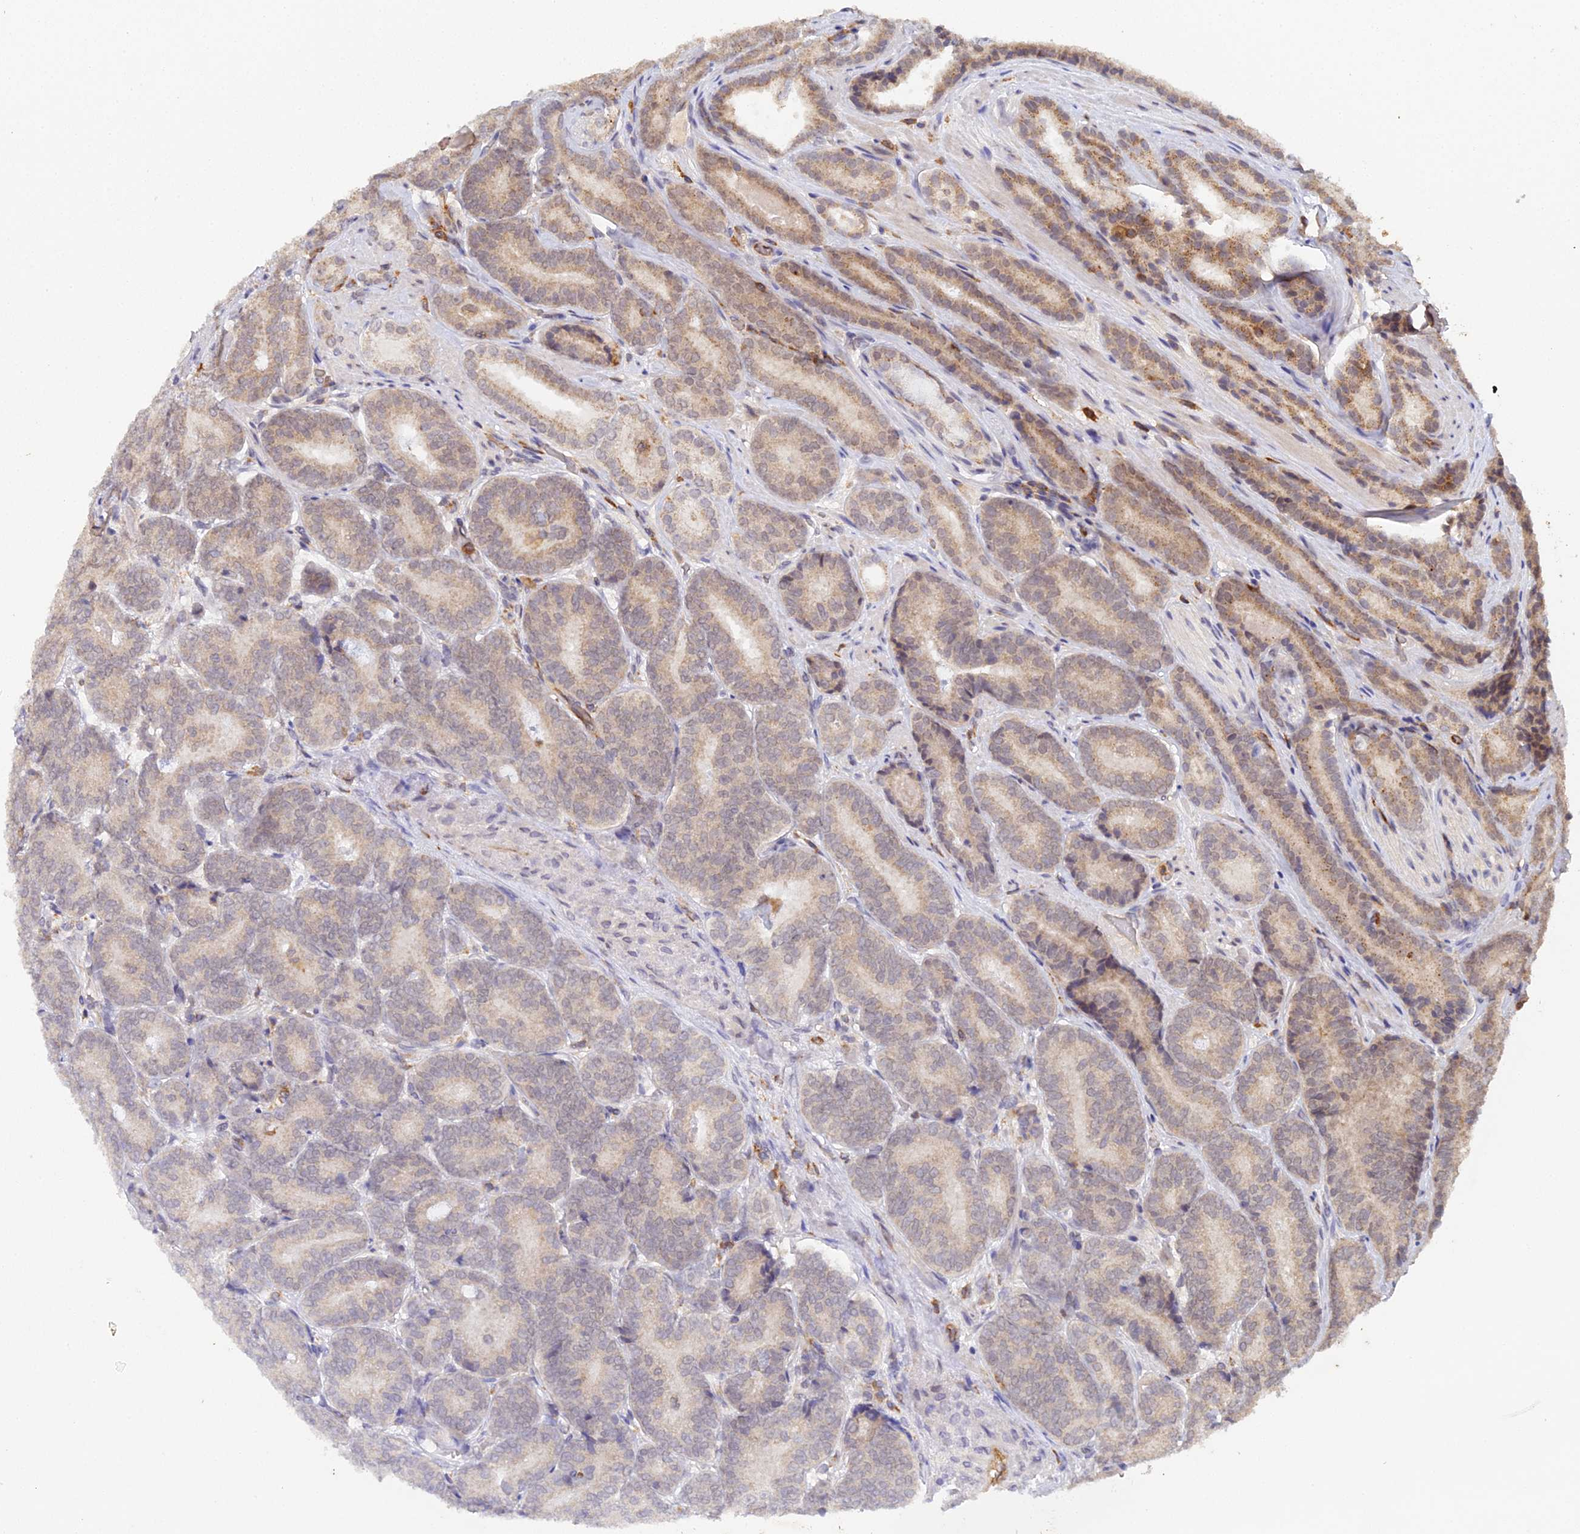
{"staining": {"intensity": "weak", "quantity": "25%-75%", "location": "cytoplasmic/membranous"}, "tissue": "prostate cancer", "cell_type": "Tumor cells", "image_type": "cancer", "snomed": [{"axis": "morphology", "description": "Adenocarcinoma, High grade"}, {"axis": "topography", "description": "Prostate"}], "caption": "A low amount of weak cytoplasmic/membranous expression is present in approximately 25%-75% of tumor cells in prostate cancer tissue.", "gene": "TPRX1", "patient": {"sex": "male", "age": 72}}